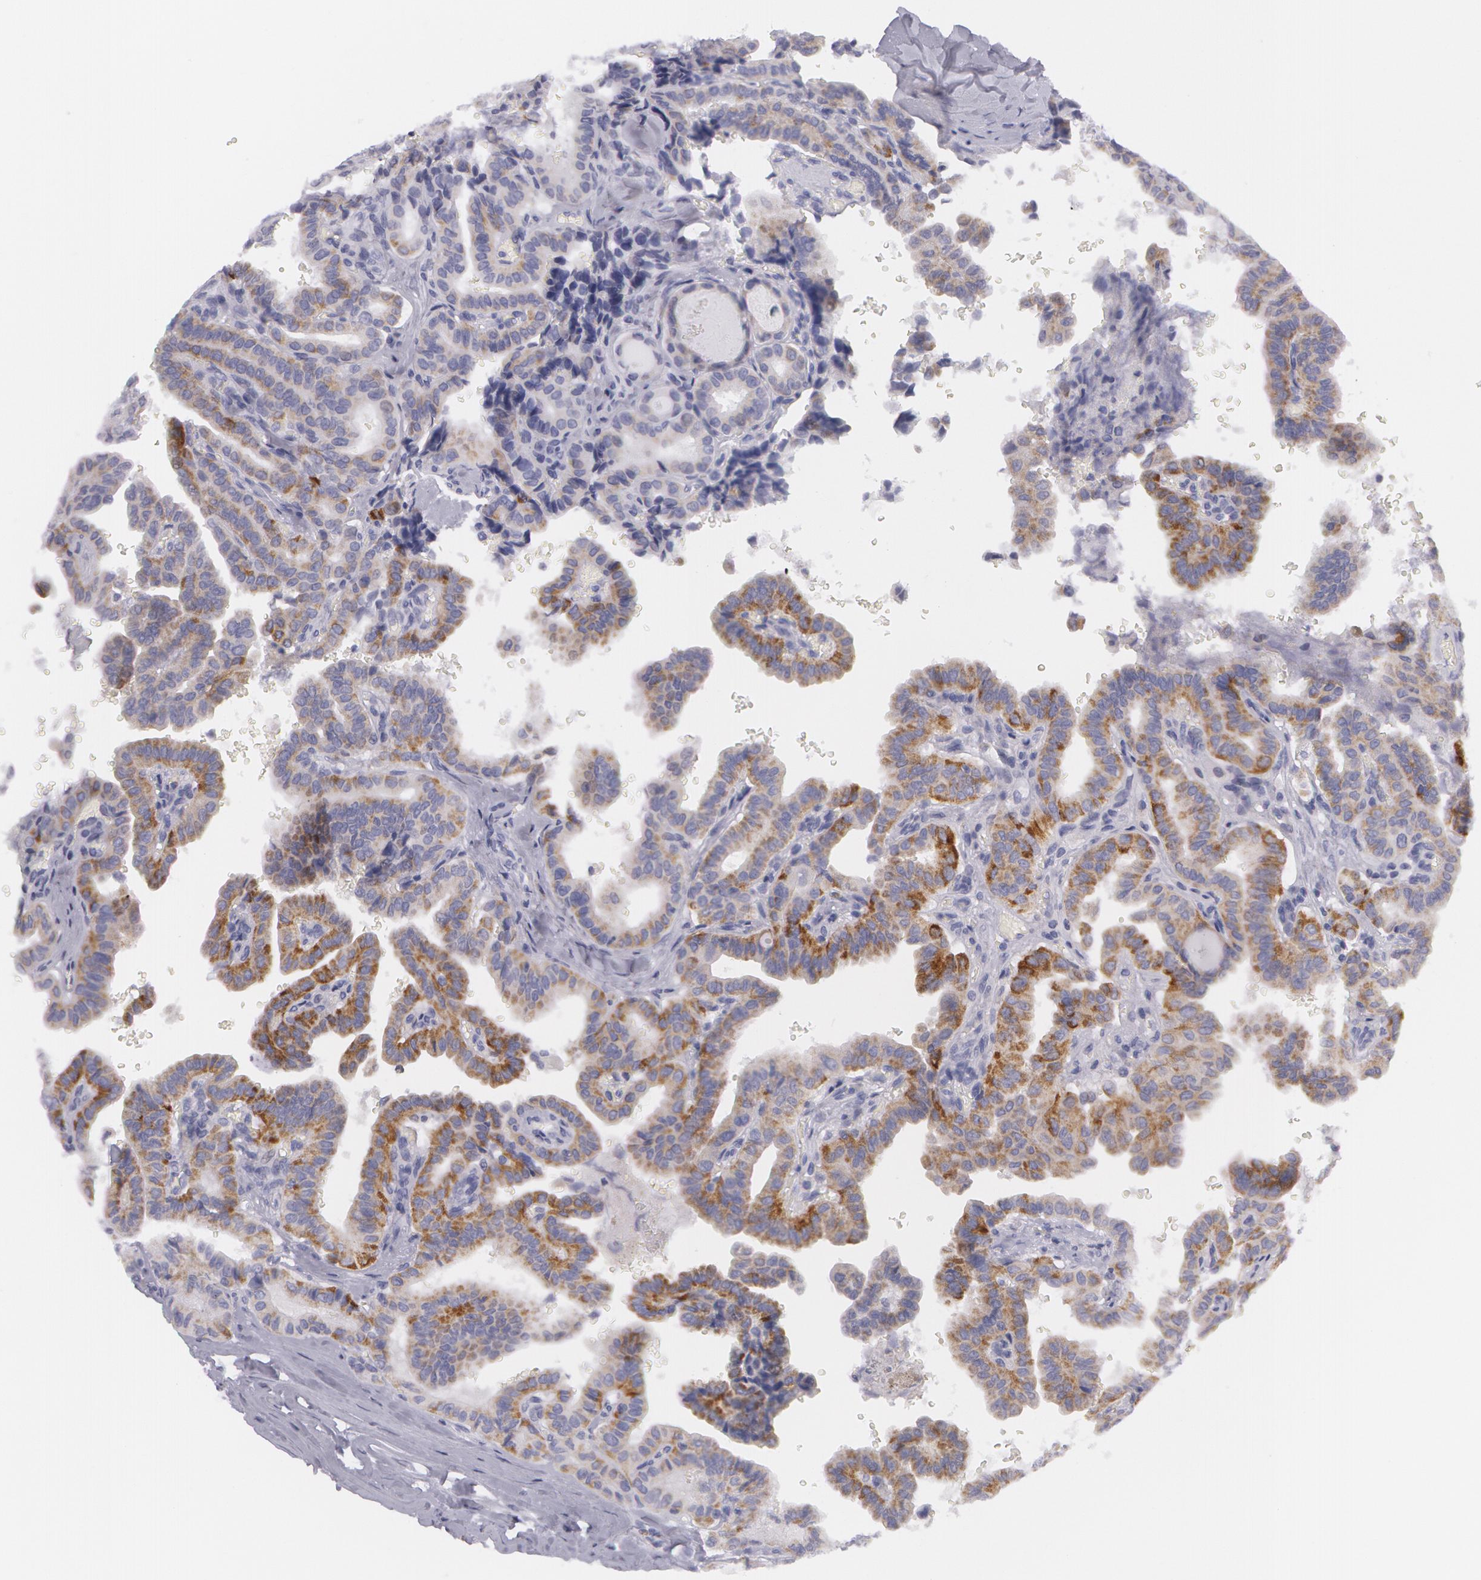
{"staining": {"intensity": "moderate", "quantity": "25%-75%", "location": "cytoplasmic/membranous"}, "tissue": "thyroid cancer", "cell_type": "Tumor cells", "image_type": "cancer", "snomed": [{"axis": "morphology", "description": "Papillary adenocarcinoma, NOS"}, {"axis": "topography", "description": "Thyroid gland"}], "caption": "Protein expression analysis of human papillary adenocarcinoma (thyroid) reveals moderate cytoplasmic/membranous staining in approximately 25%-75% of tumor cells.", "gene": "AMACR", "patient": {"sex": "male", "age": 87}}